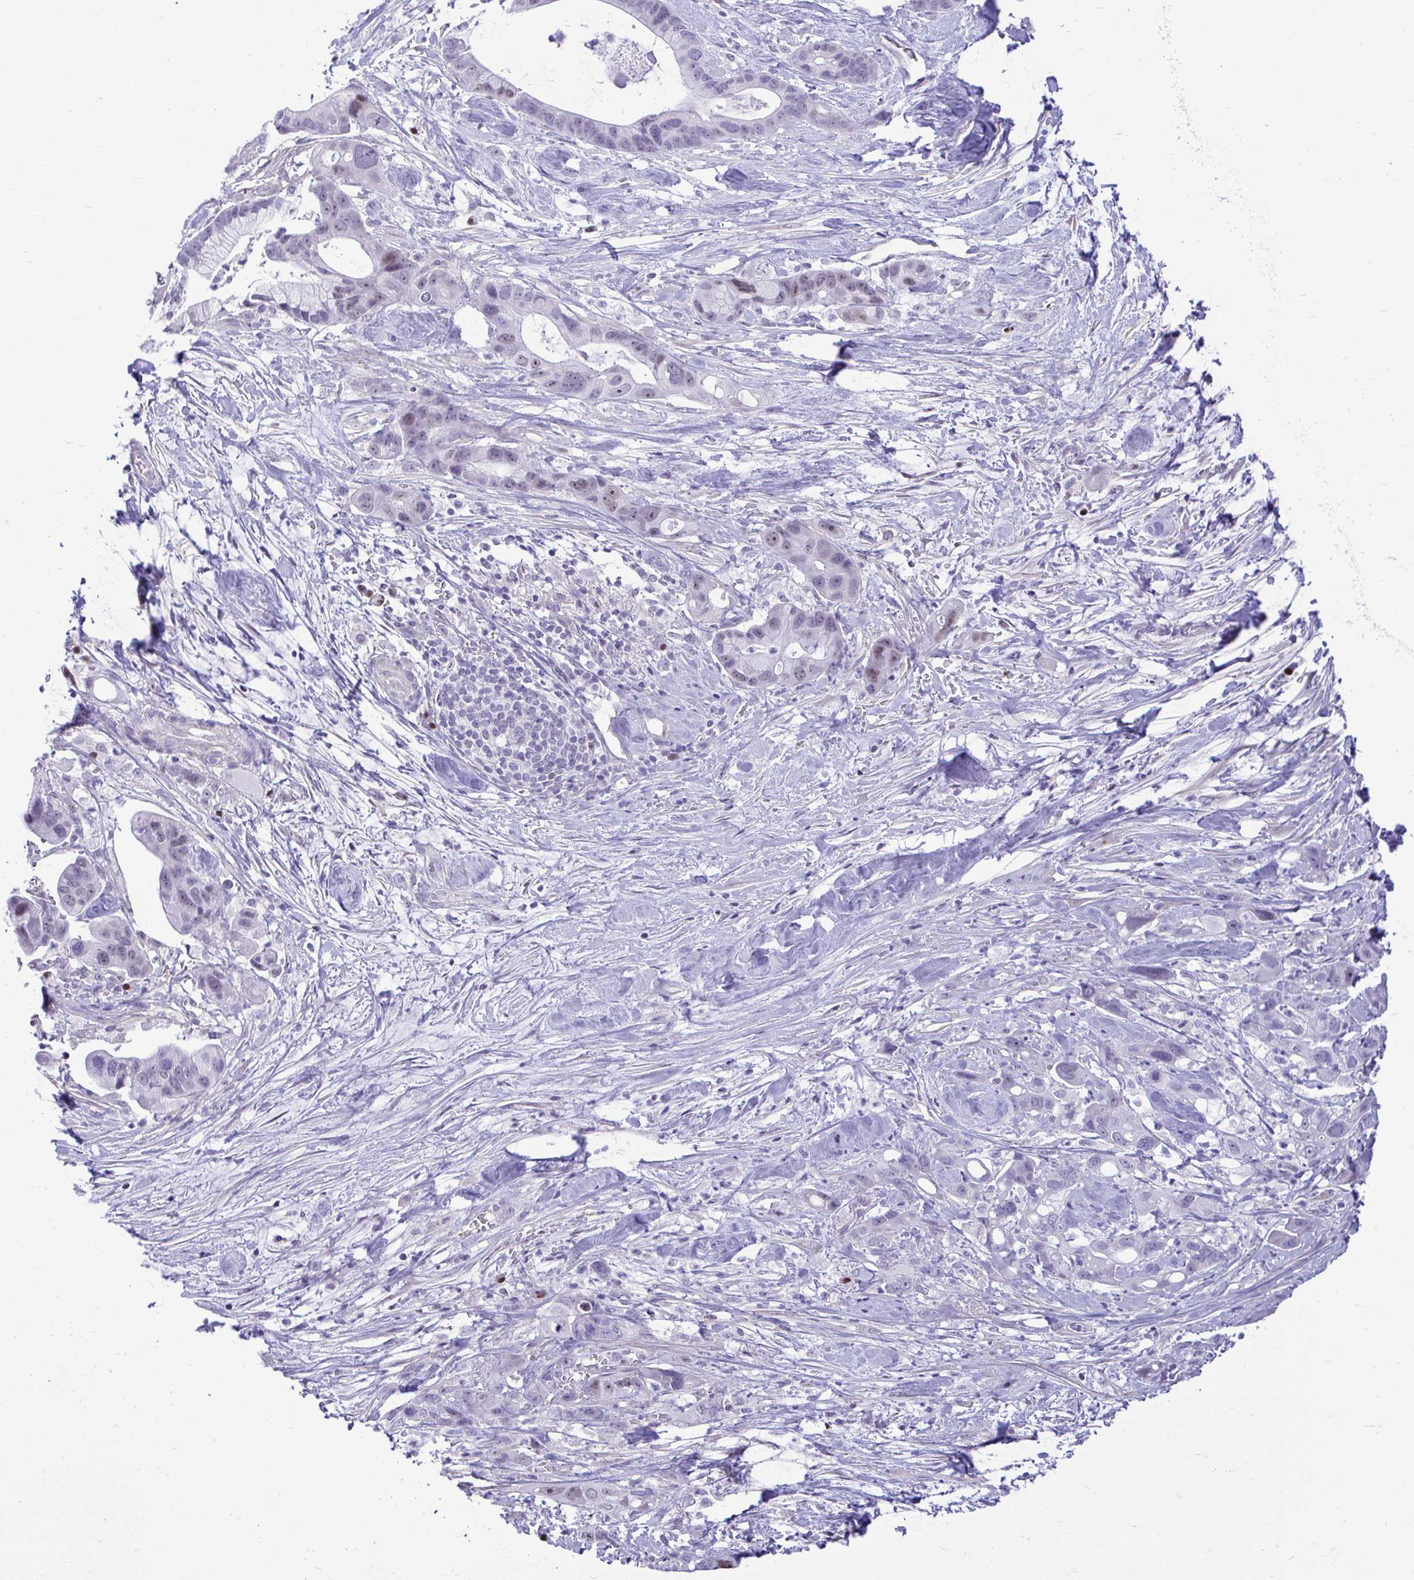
{"staining": {"intensity": "weak", "quantity": "<25%", "location": "nuclear"}, "tissue": "pancreatic cancer", "cell_type": "Tumor cells", "image_type": "cancer", "snomed": [{"axis": "morphology", "description": "Adenocarcinoma, NOS"}, {"axis": "topography", "description": "Pancreas"}], "caption": "This is an IHC photomicrograph of pancreatic adenocarcinoma. There is no expression in tumor cells.", "gene": "SLC25A51", "patient": {"sex": "male", "age": 68}}